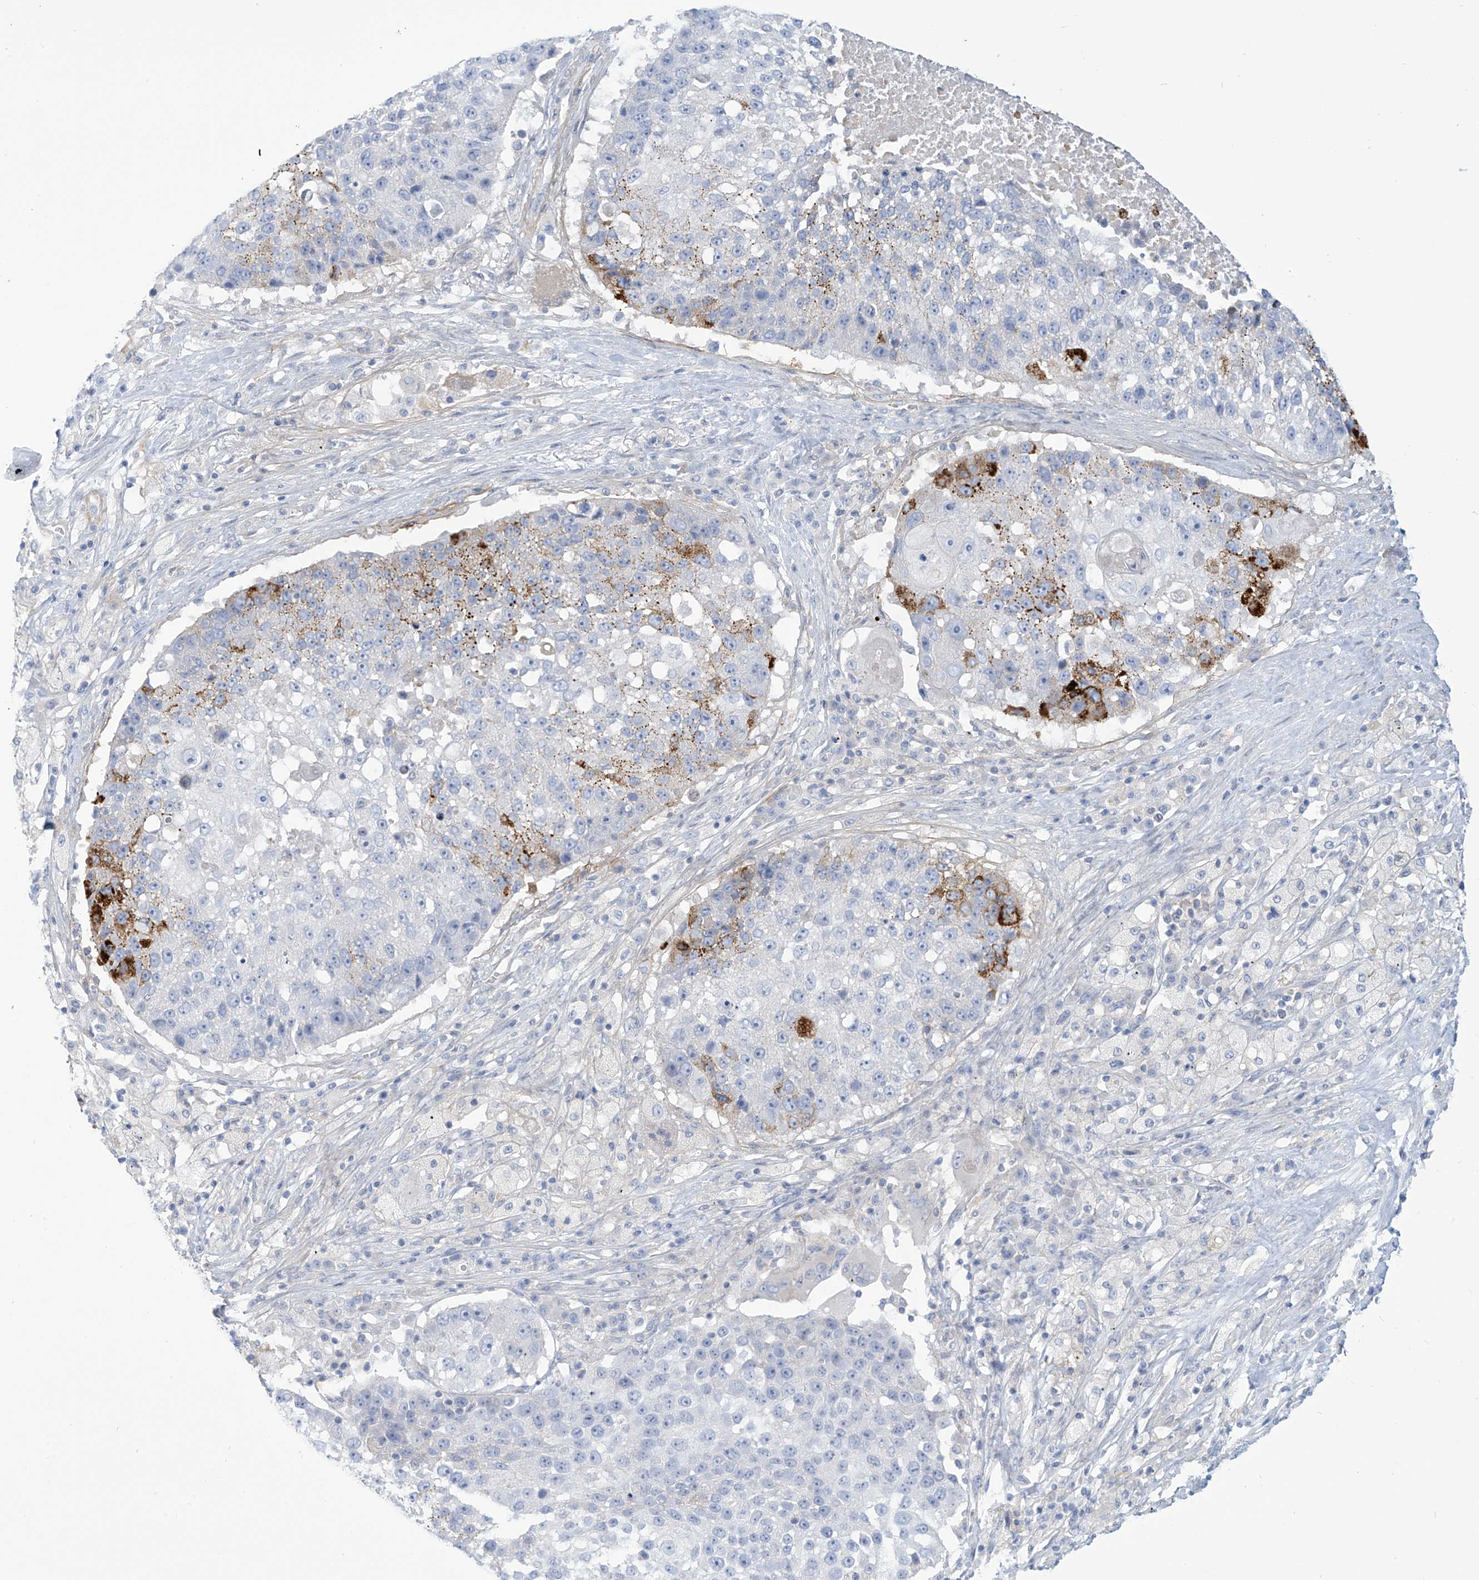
{"staining": {"intensity": "moderate", "quantity": "<25%", "location": "cytoplasmic/membranous"}, "tissue": "lung cancer", "cell_type": "Tumor cells", "image_type": "cancer", "snomed": [{"axis": "morphology", "description": "Squamous cell carcinoma, NOS"}, {"axis": "topography", "description": "Lung"}], "caption": "The histopathology image shows a brown stain indicating the presence of a protein in the cytoplasmic/membranous of tumor cells in lung squamous cell carcinoma.", "gene": "FABP2", "patient": {"sex": "male", "age": 61}}